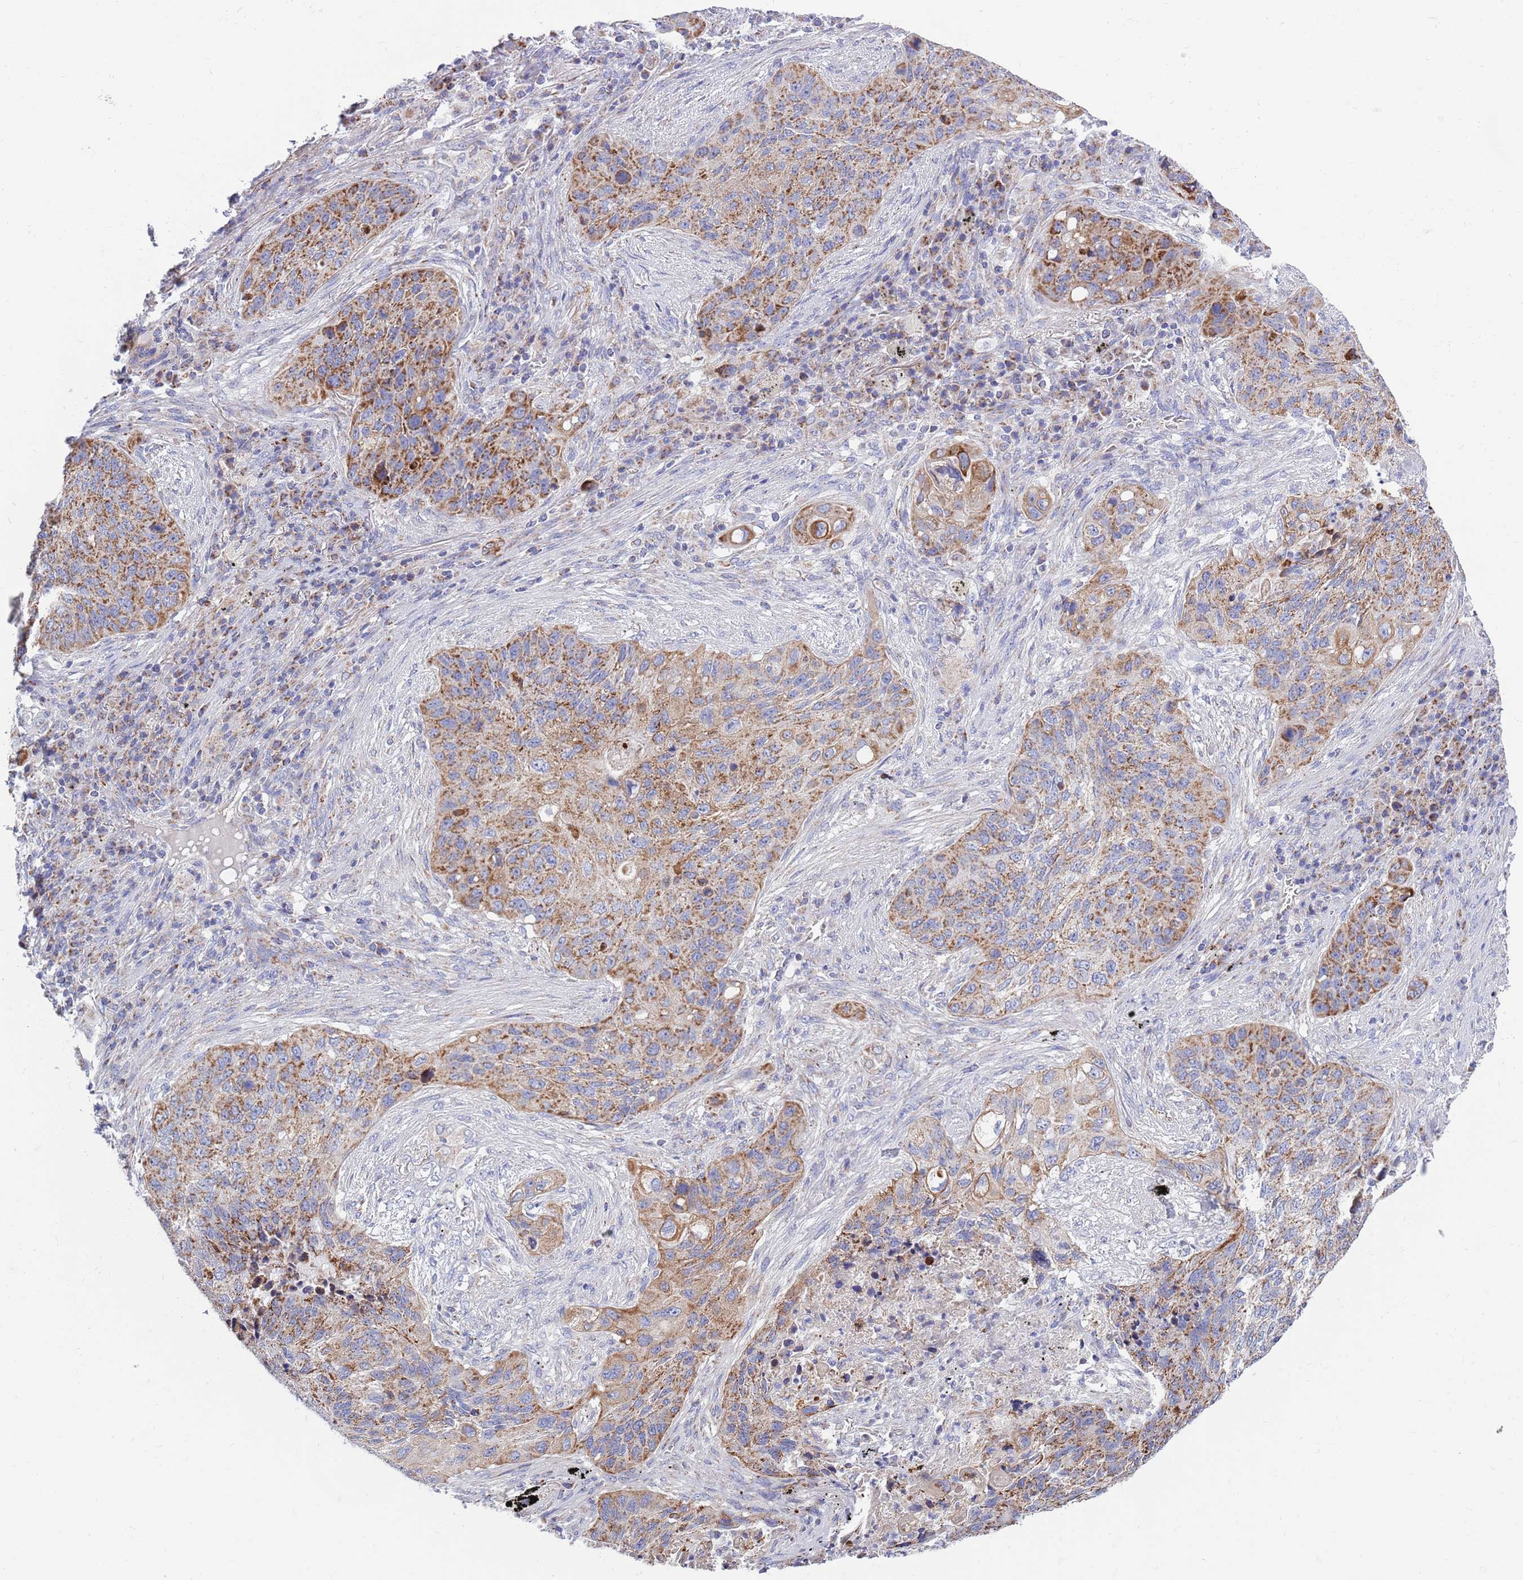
{"staining": {"intensity": "moderate", "quantity": ">75%", "location": "cytoplasmic/membranous"}, "tissue": "lung cancer", "cell_type": "Tumor cells", "image_type": "cancer", "snomed": [{"axis": "morphology", "description": "Squamous cell carcinoma, NOS"}, {"axis": "topography", "description": "Lung"}], "caption": "DAB immunohistochemical staining of human lung cancer reveals moderate cytoplasmic/membranous protein positivity in about >75% of tumor cells. (DAB IHC with brightfield microscopy, high magnification).", "gene": "EMC8", "patient": {"sex": "female", "age": 63}}